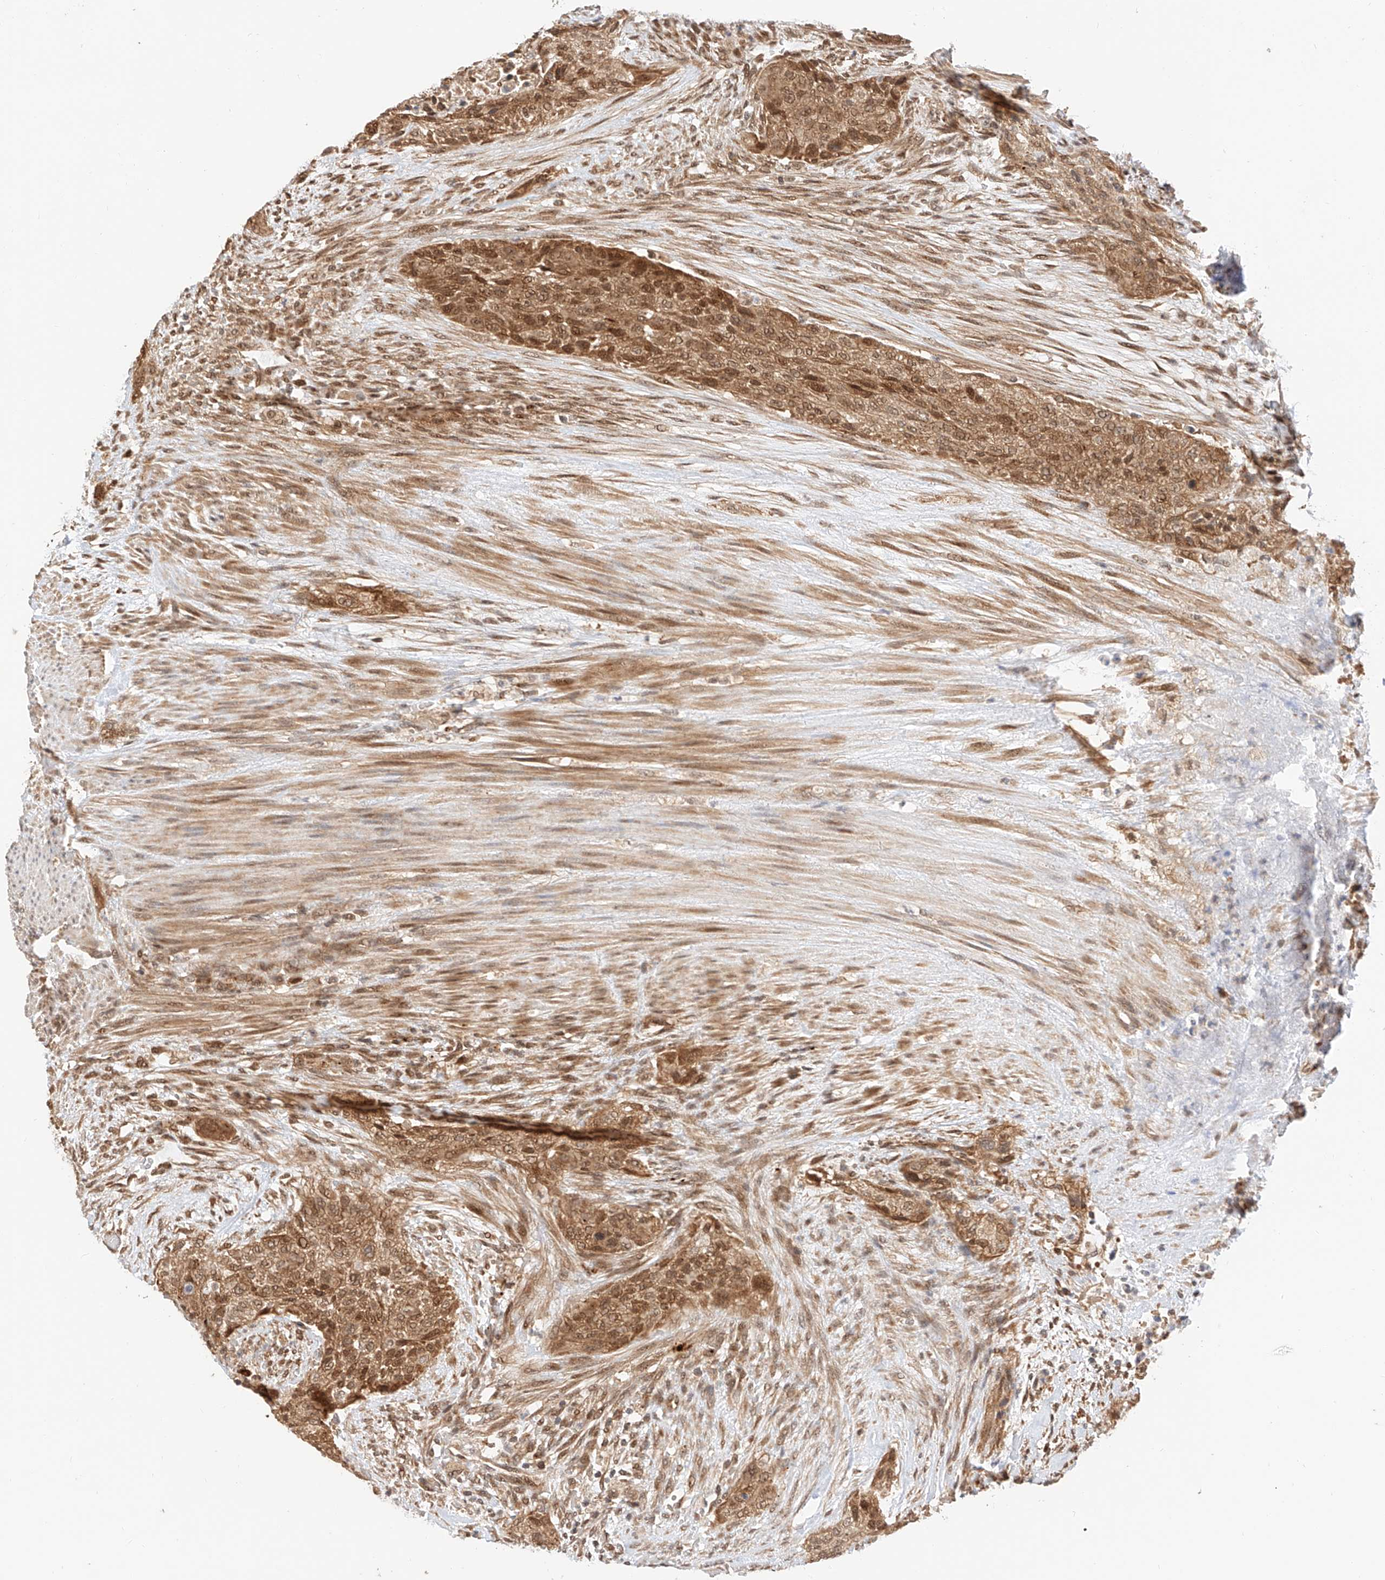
{"staining": {"intensity": "moderate", "quantity": ">75%", "location": "cytoplasmic/membranous,nuclear"}, "tissue": "urothelial cancer", "cell_type": "Tumor cells", "image_type": "cancer", "snomed": [{"axis": "morphology", "description": "Urothelial carcinoma, High grade"}, {"axis": "topography", "description": "Urinary bladder"}], "caption": "Urothelial carcinoma (high-grade) tissue demonstrates moderate cytoplasmic/membranous and nuclear positivity in about >75% of tumor cells, visualized by immunohistochemistry. The staining was performed using DAB, with brown indicating positive protein expression. Nuclei are stained blue with hematoxylin.", "gene": "EIF4H", "patient": {"sex": "male", "age": 35}}